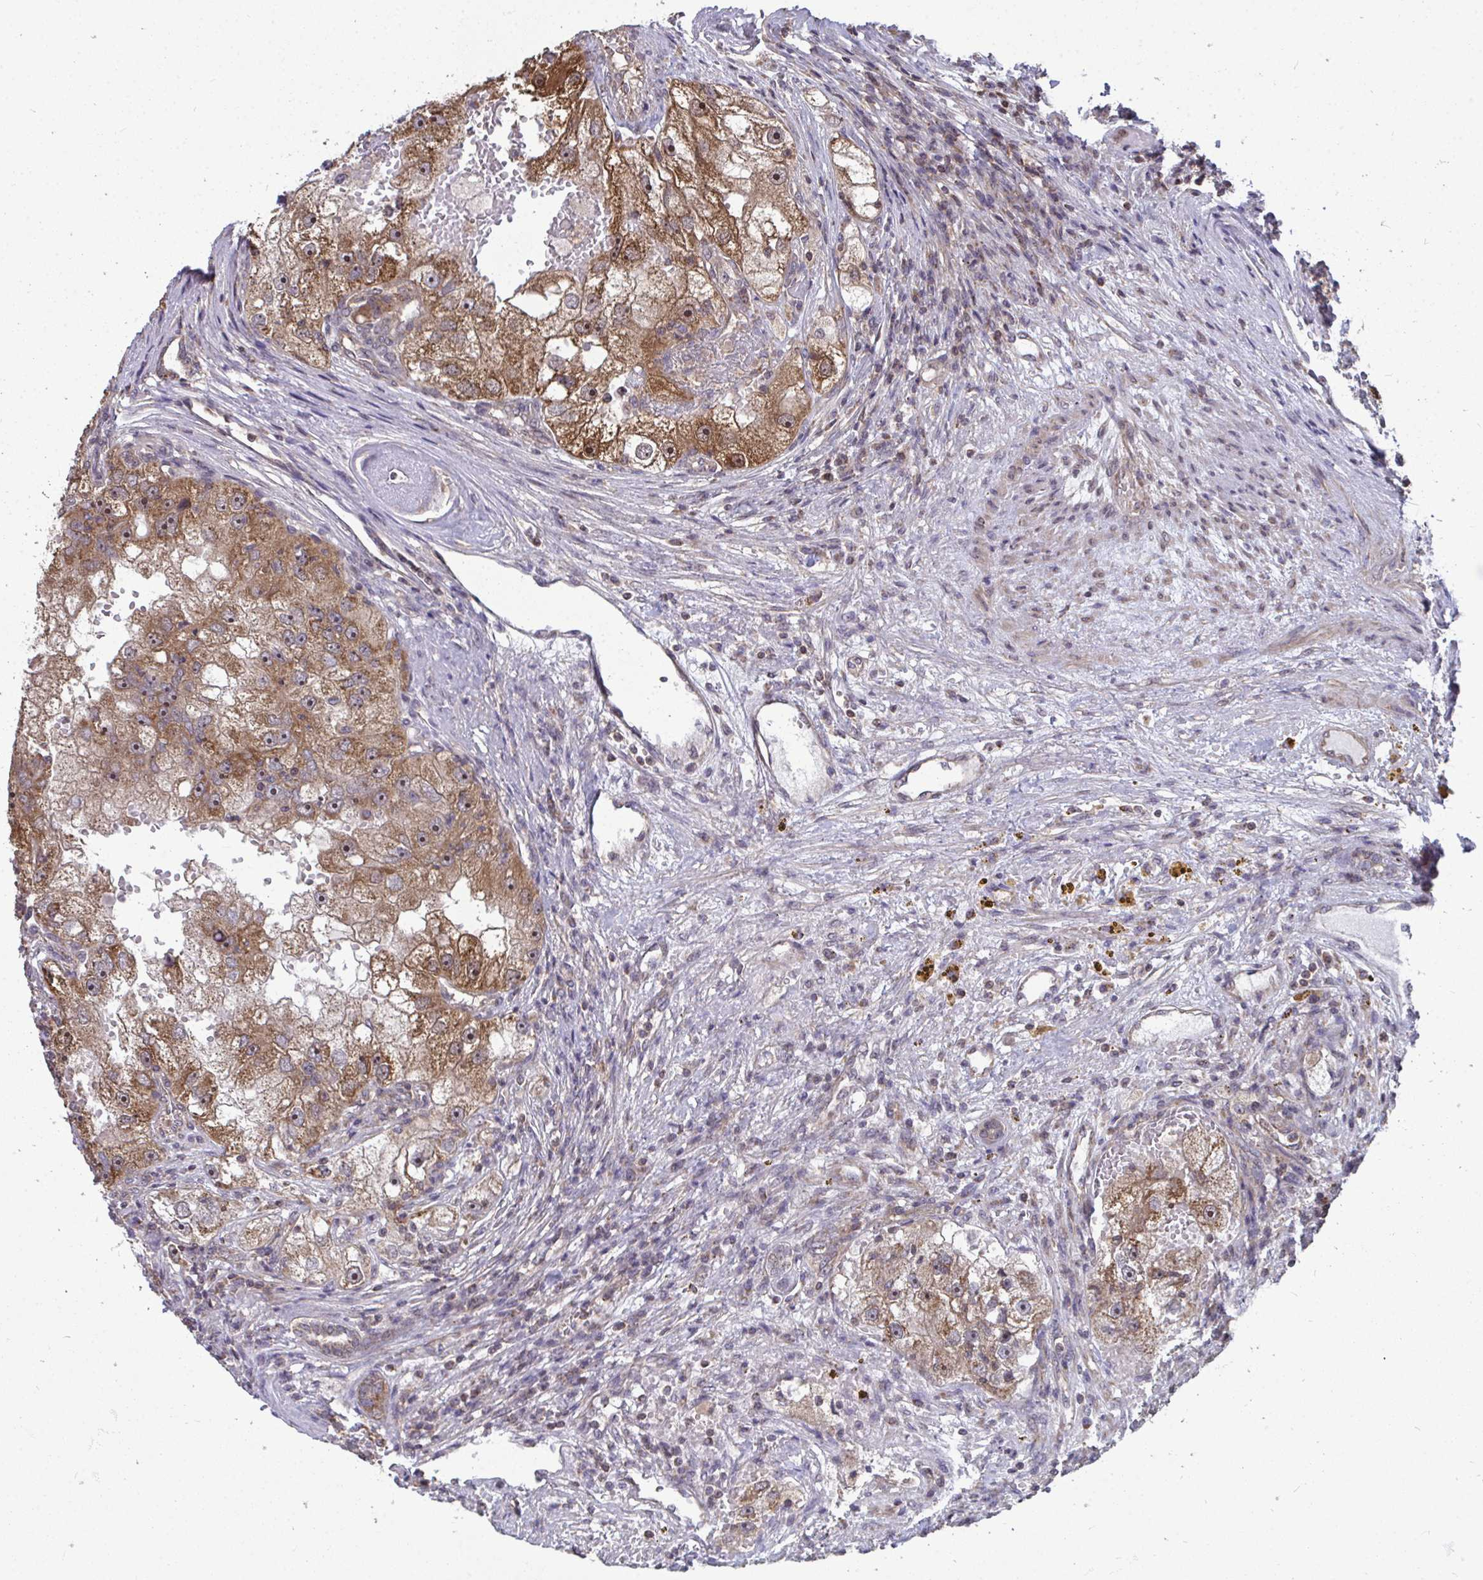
{"staining": {"intensity": "moderate", "quantity": ">75%", "location": "cytoplasmic/membranous,nuclear"}, "tissue": "renal cancer", "cell_type": "Tumor cells", "image_type": "cancer", "snomed": [{"axis": "morphology", "description": "Adenocarcinoma, NOS"}, {"axis": "topography", "description": "Kidney"}], "caption": "Immunohistochemistry (DAB) staining of human adenocarcinoma (renal) reveals moderate cytoplasmic/membranous and nuclear protein staining in about >75% of tumor cells. (Brightfield microscopy of DAB IHC at high magnification).", "gene": "DNAJA2", "patient": {"sex": "male", "age": 63}}